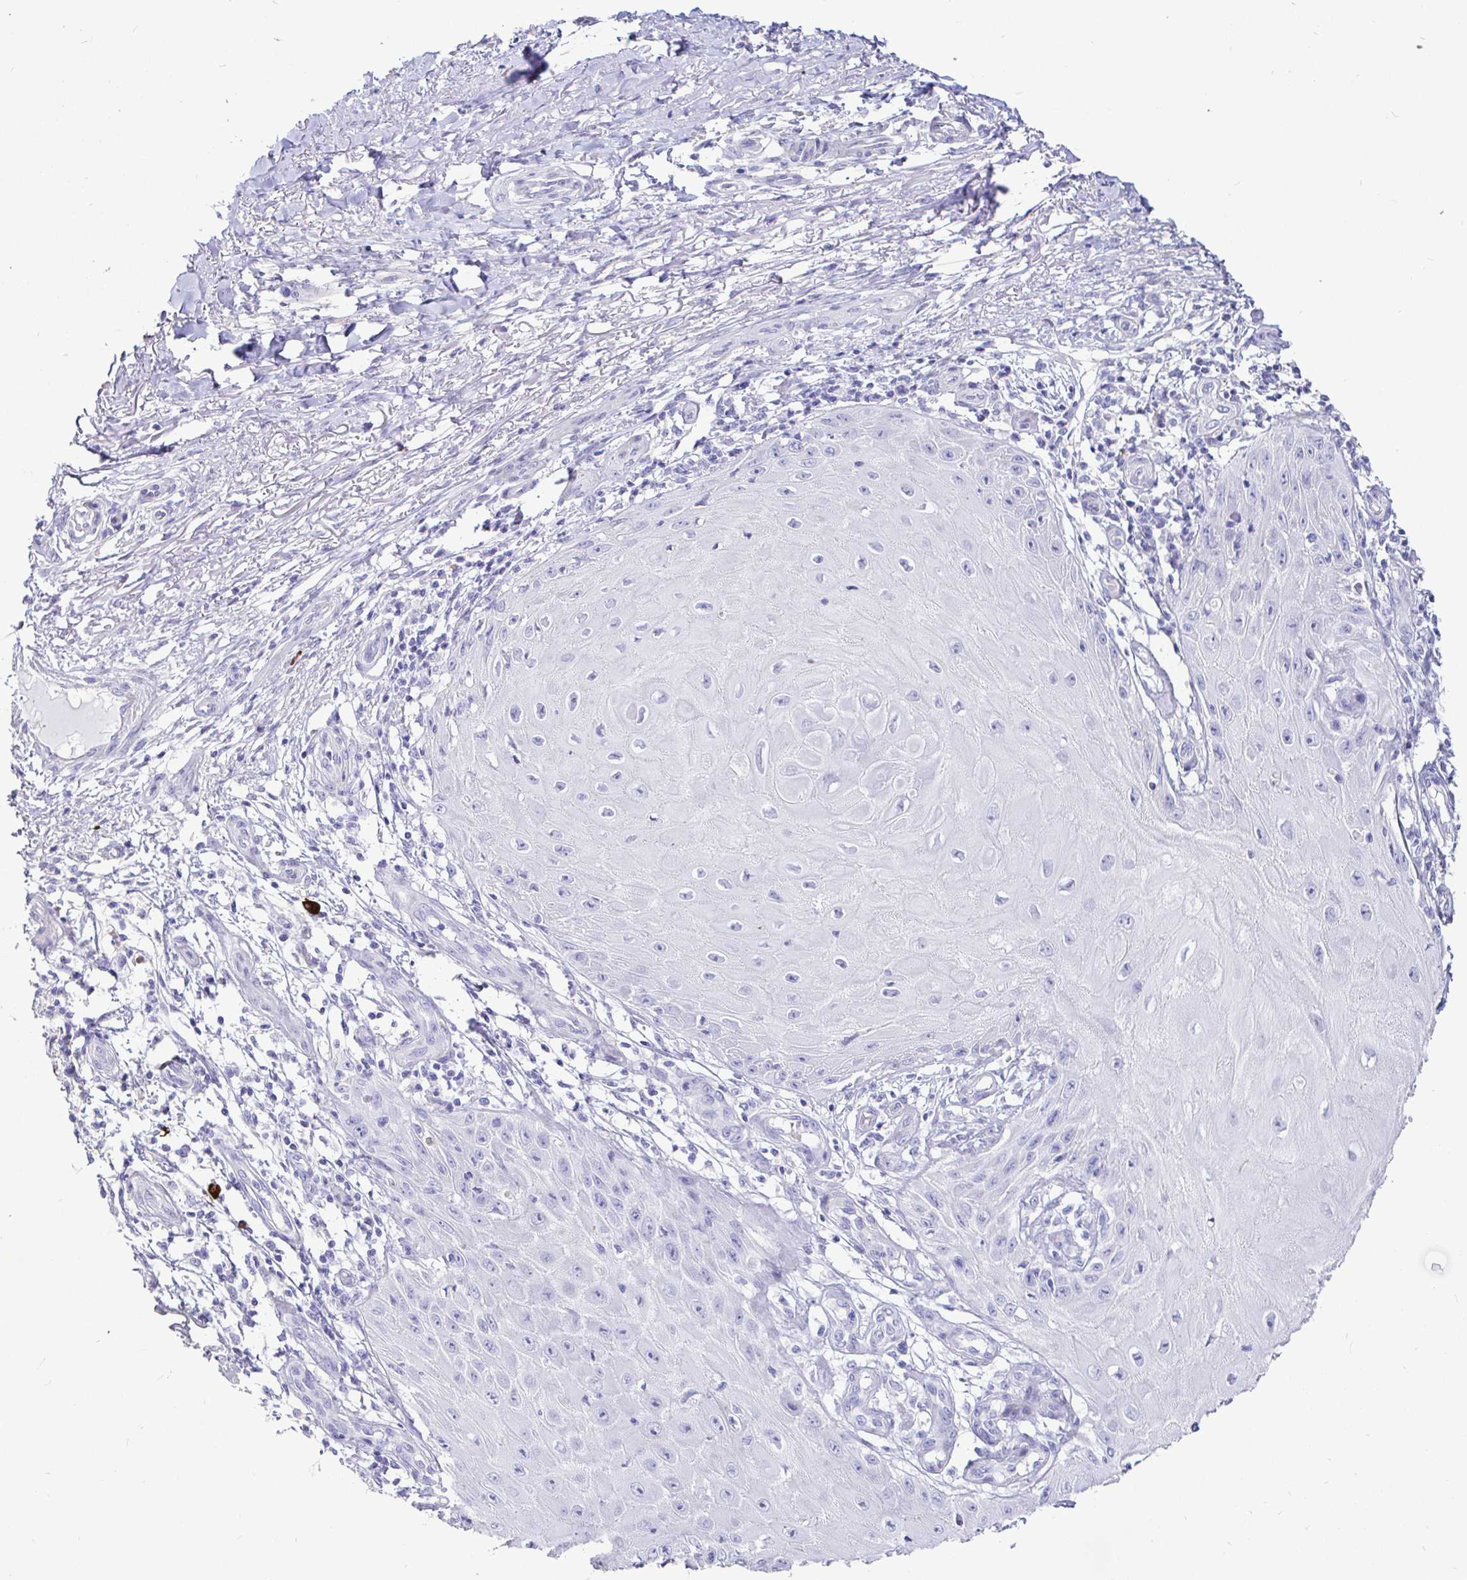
{"staining": {"intensity": "negative", "quantity": "none", "location": "none"}, "tissue": "skin cancer", "cell_type": "Tumor cells", "image_type": "cancer", "snomed": [{"axis": "morphology", "description": "Squamous cell carcinoma, NOS"}, {"axis": "topography", "description": "Skin"}], "caption": "Immunohistochemical staining of human skin cancer (squamous cell carcinoma) shows no significant positivity in tumor cells.", "gene": "CCDC62", "patient": {"sex": "female", "age": 77}}